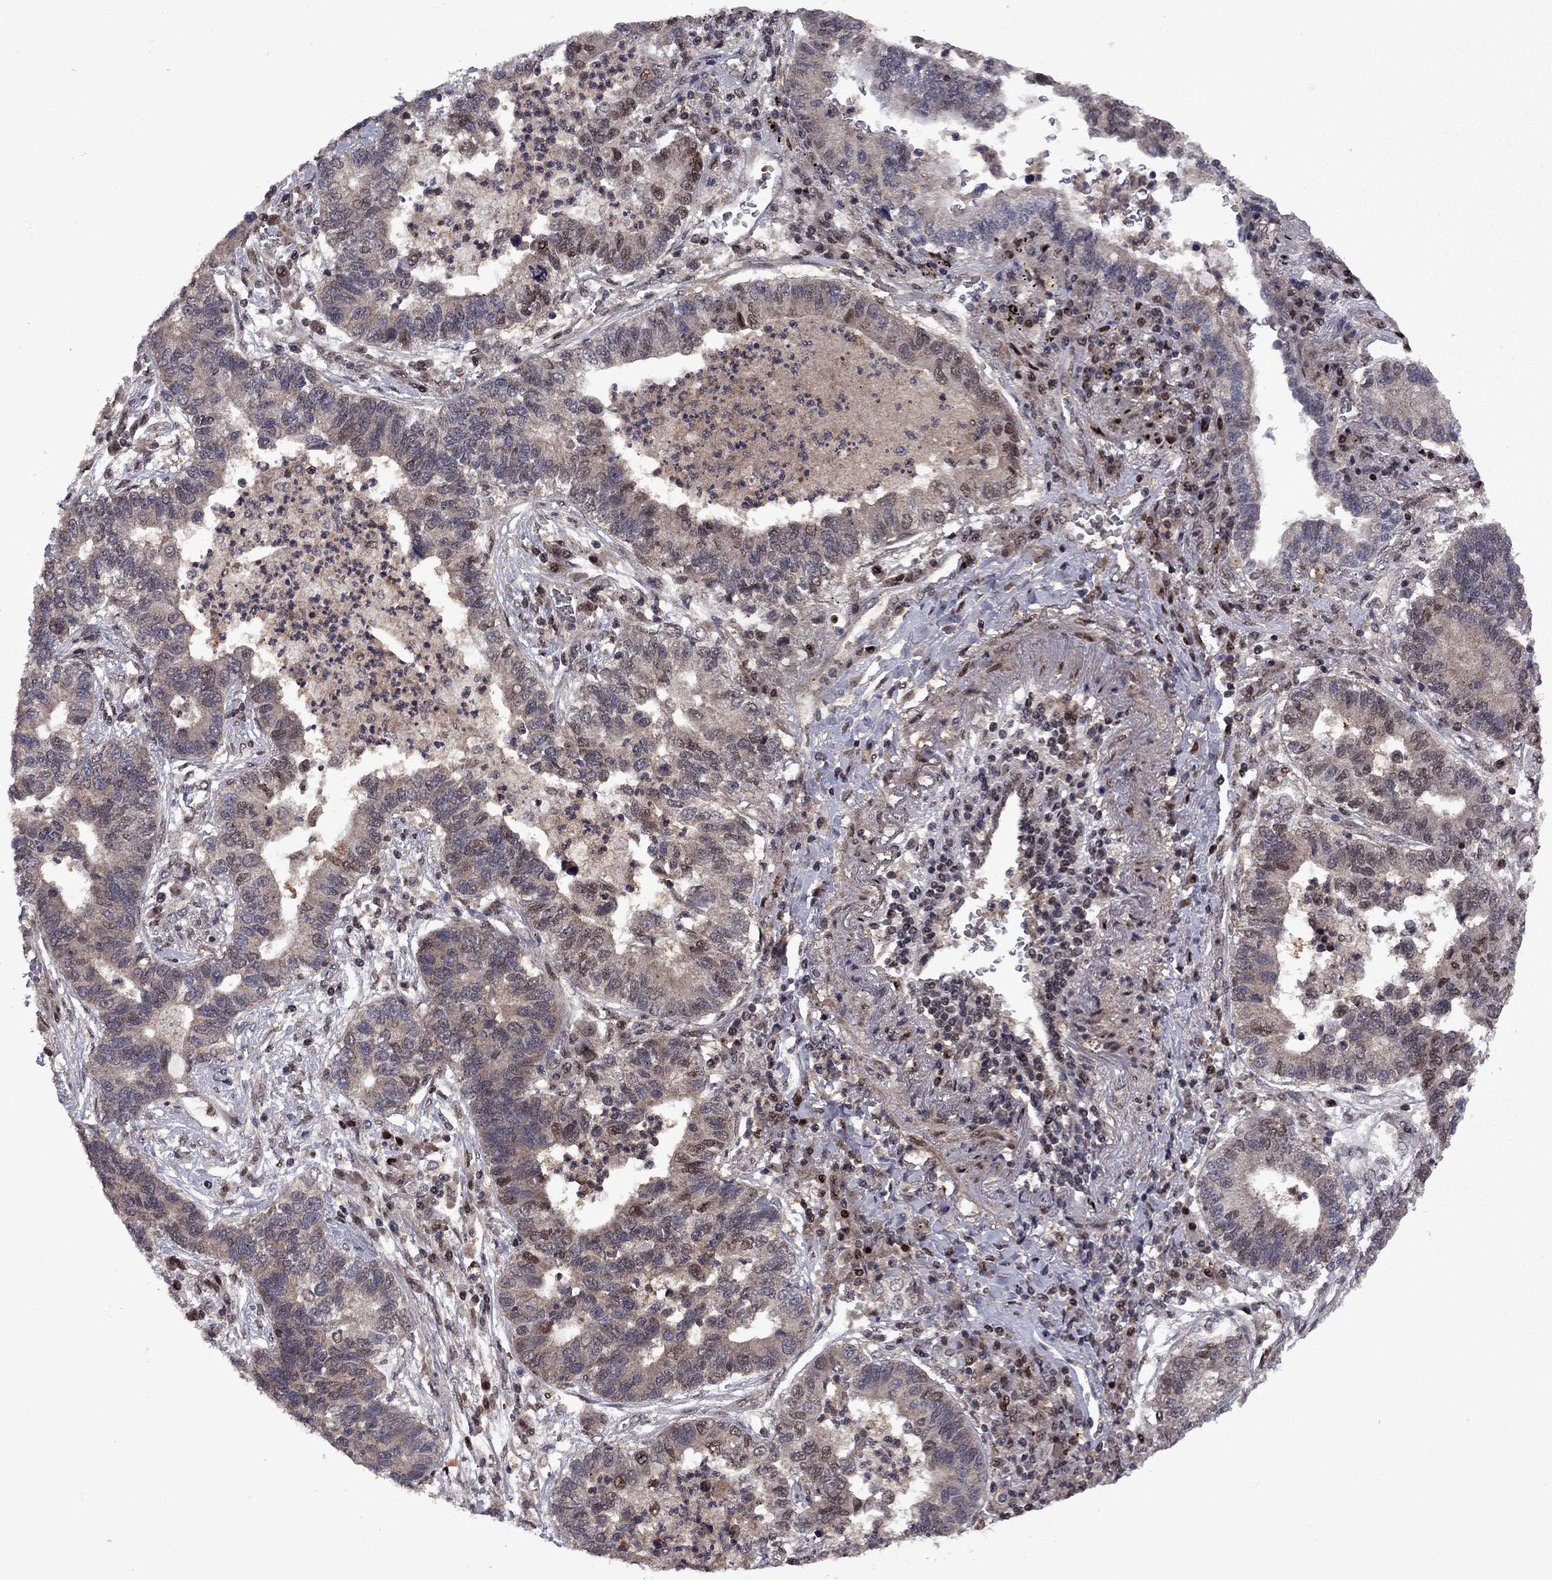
{"staining": {"intensity": "weak", "quantity": "25%-75%", "location": "cytoplasmic/membranous"}, "tissue": "lung cancer", "cell_type": "Tumor cells", "image_type": "cancer", "snomed": [{"axis": "morphology", "description": "Adenocarcinoma, NOS"}, {"axis": "topography", "description": "Lung"}], "caption": "The photomicrograph exhibits a brown stain indicating the presence of a protein in the cytoplasmic/membranous of tumor cells in lung cancer.", "gene": "IPP", "patient": {"sex": "female", "age": 57}}